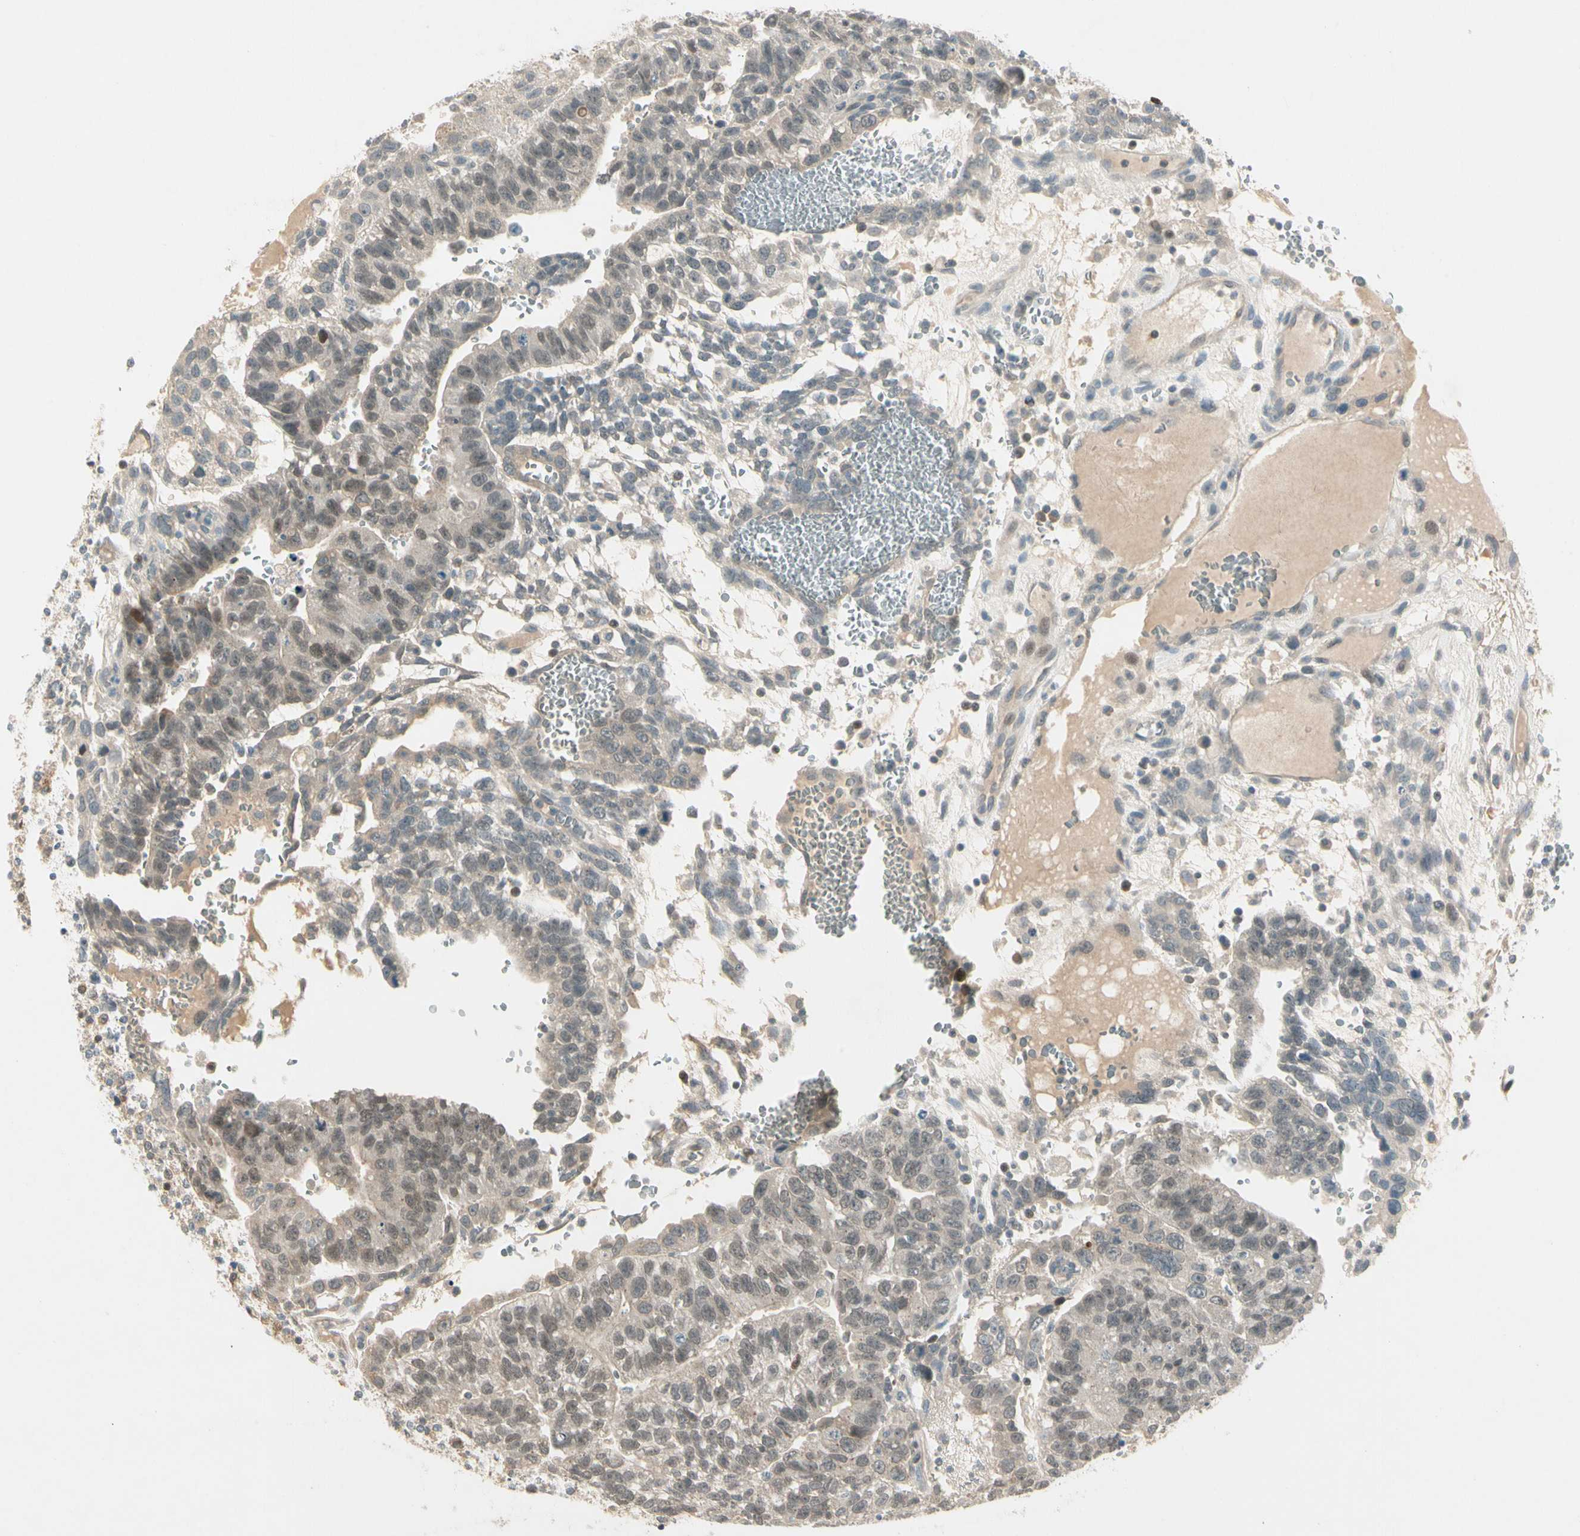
{"staining": {"intensity": "weak", "quantity": "25%-75%", "location": "nuclear"}, "tissue": "testis cancer", "cell_type": "Tumor cells", "image_type": "cancer", "snomed": [{"axis": "morphology", "description": "Seminoma, NOS"}, {"axis": "morphology", "description": "Carcinoma, Embryonal, NOS"}, {"axis": "topography", "description": "Testis"}], "caption": "Tumor cells demonstrate low levels of weak nuclear positivity in about 25%-75% of cells in embryonal carcinoma (testis). (DAB (3,3'-diaminobenzidine) IHC with brightfield microscopy, high magnification).", "gene": "PCDHB15", "patient": {"sex": "male", "age": 52}}